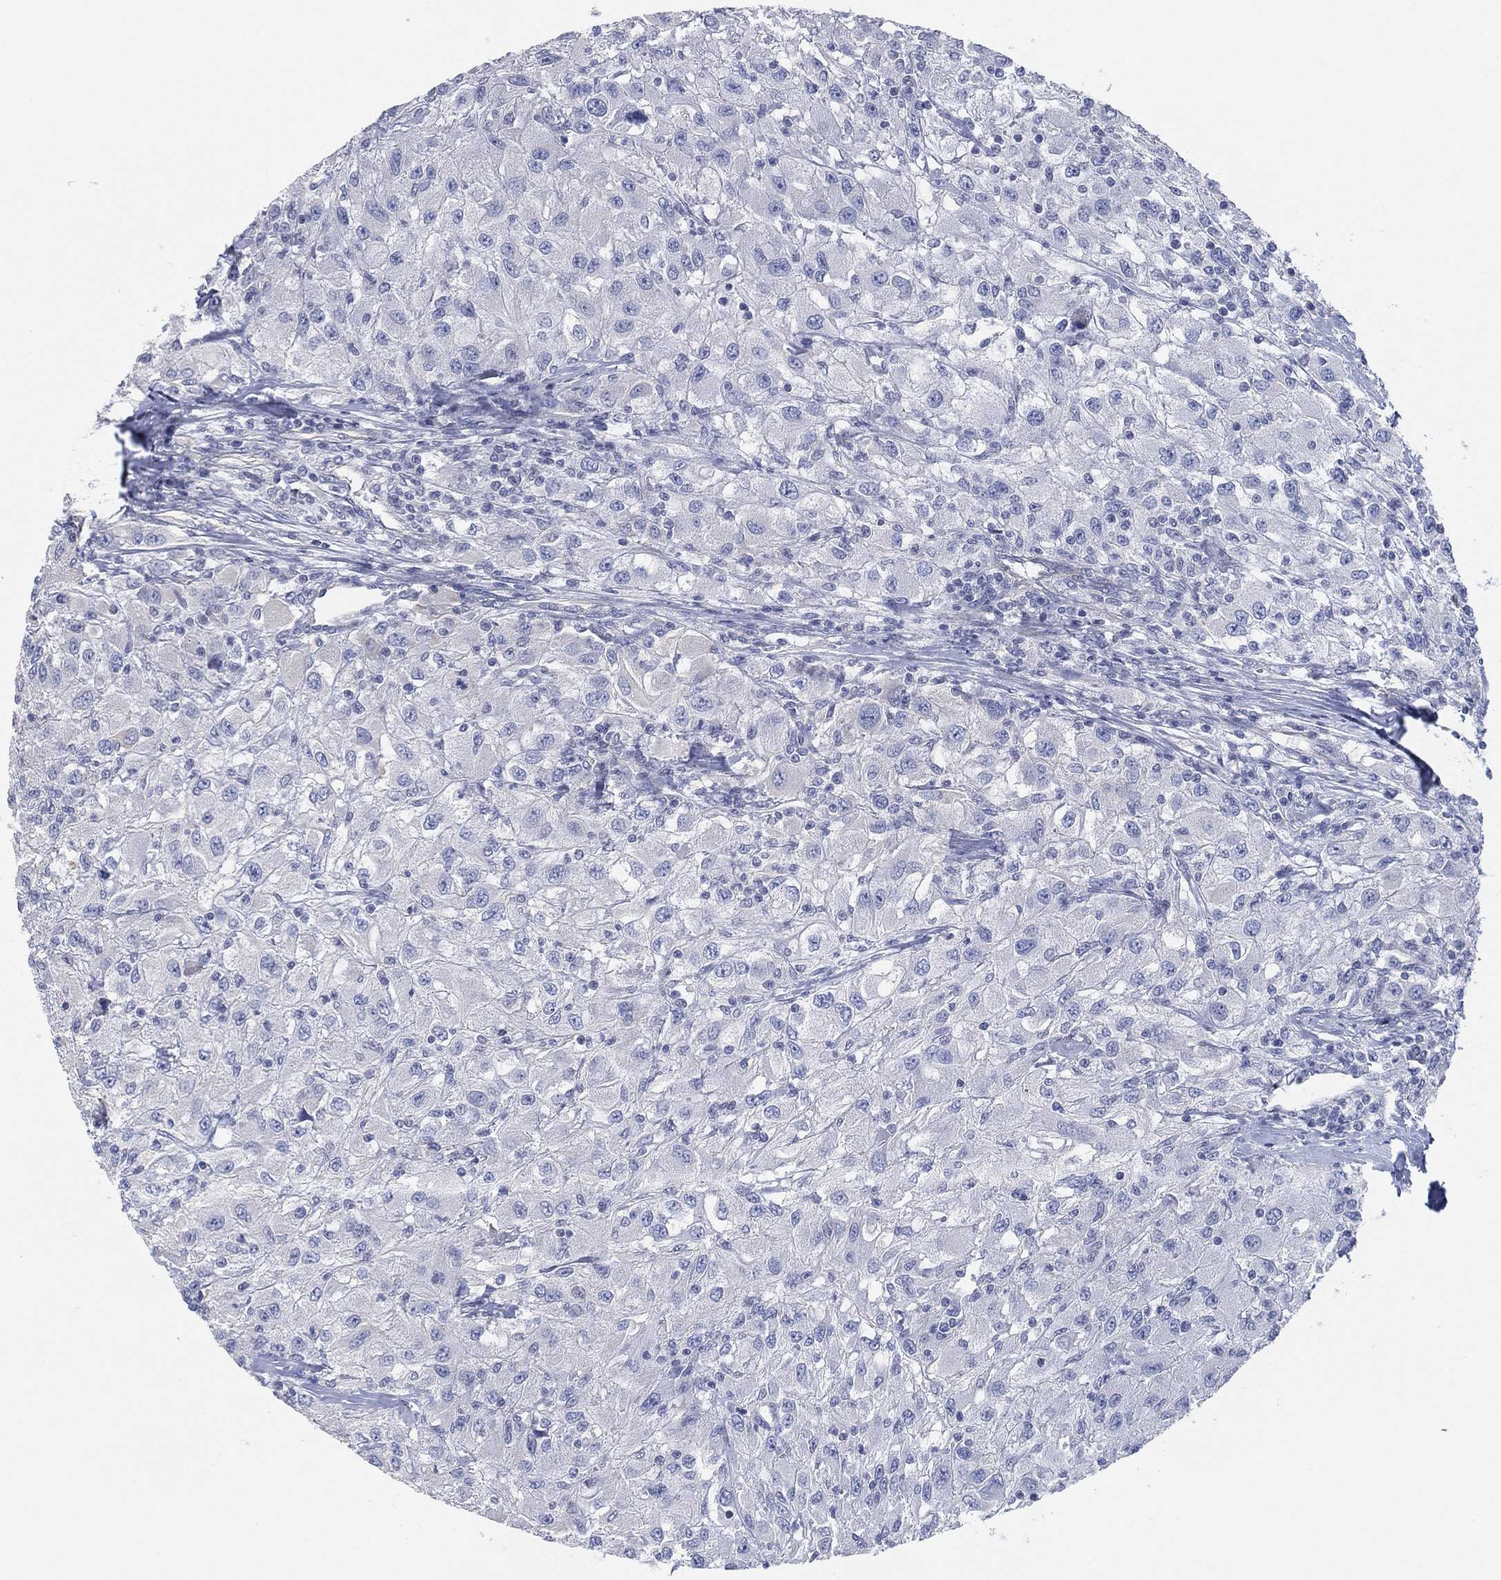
{"staining": {"intensity": "negative", "quantity": "none", "location": "none"}, "tissue": "renal cancer", "cell_type": "Tumor cells", "image_type": "cancer", "snomed": [{"axis": "morphology", "description": "Adenocarcinoma, NOS"}, {"axis": "topography", "description": "Kidney"}], "caption": "Micrograph shows no protein staining in tumor cells of renal adenocarcinoma tissue.", "gene": "CFTR", "patient": {"sex": "female", "age": 67}}